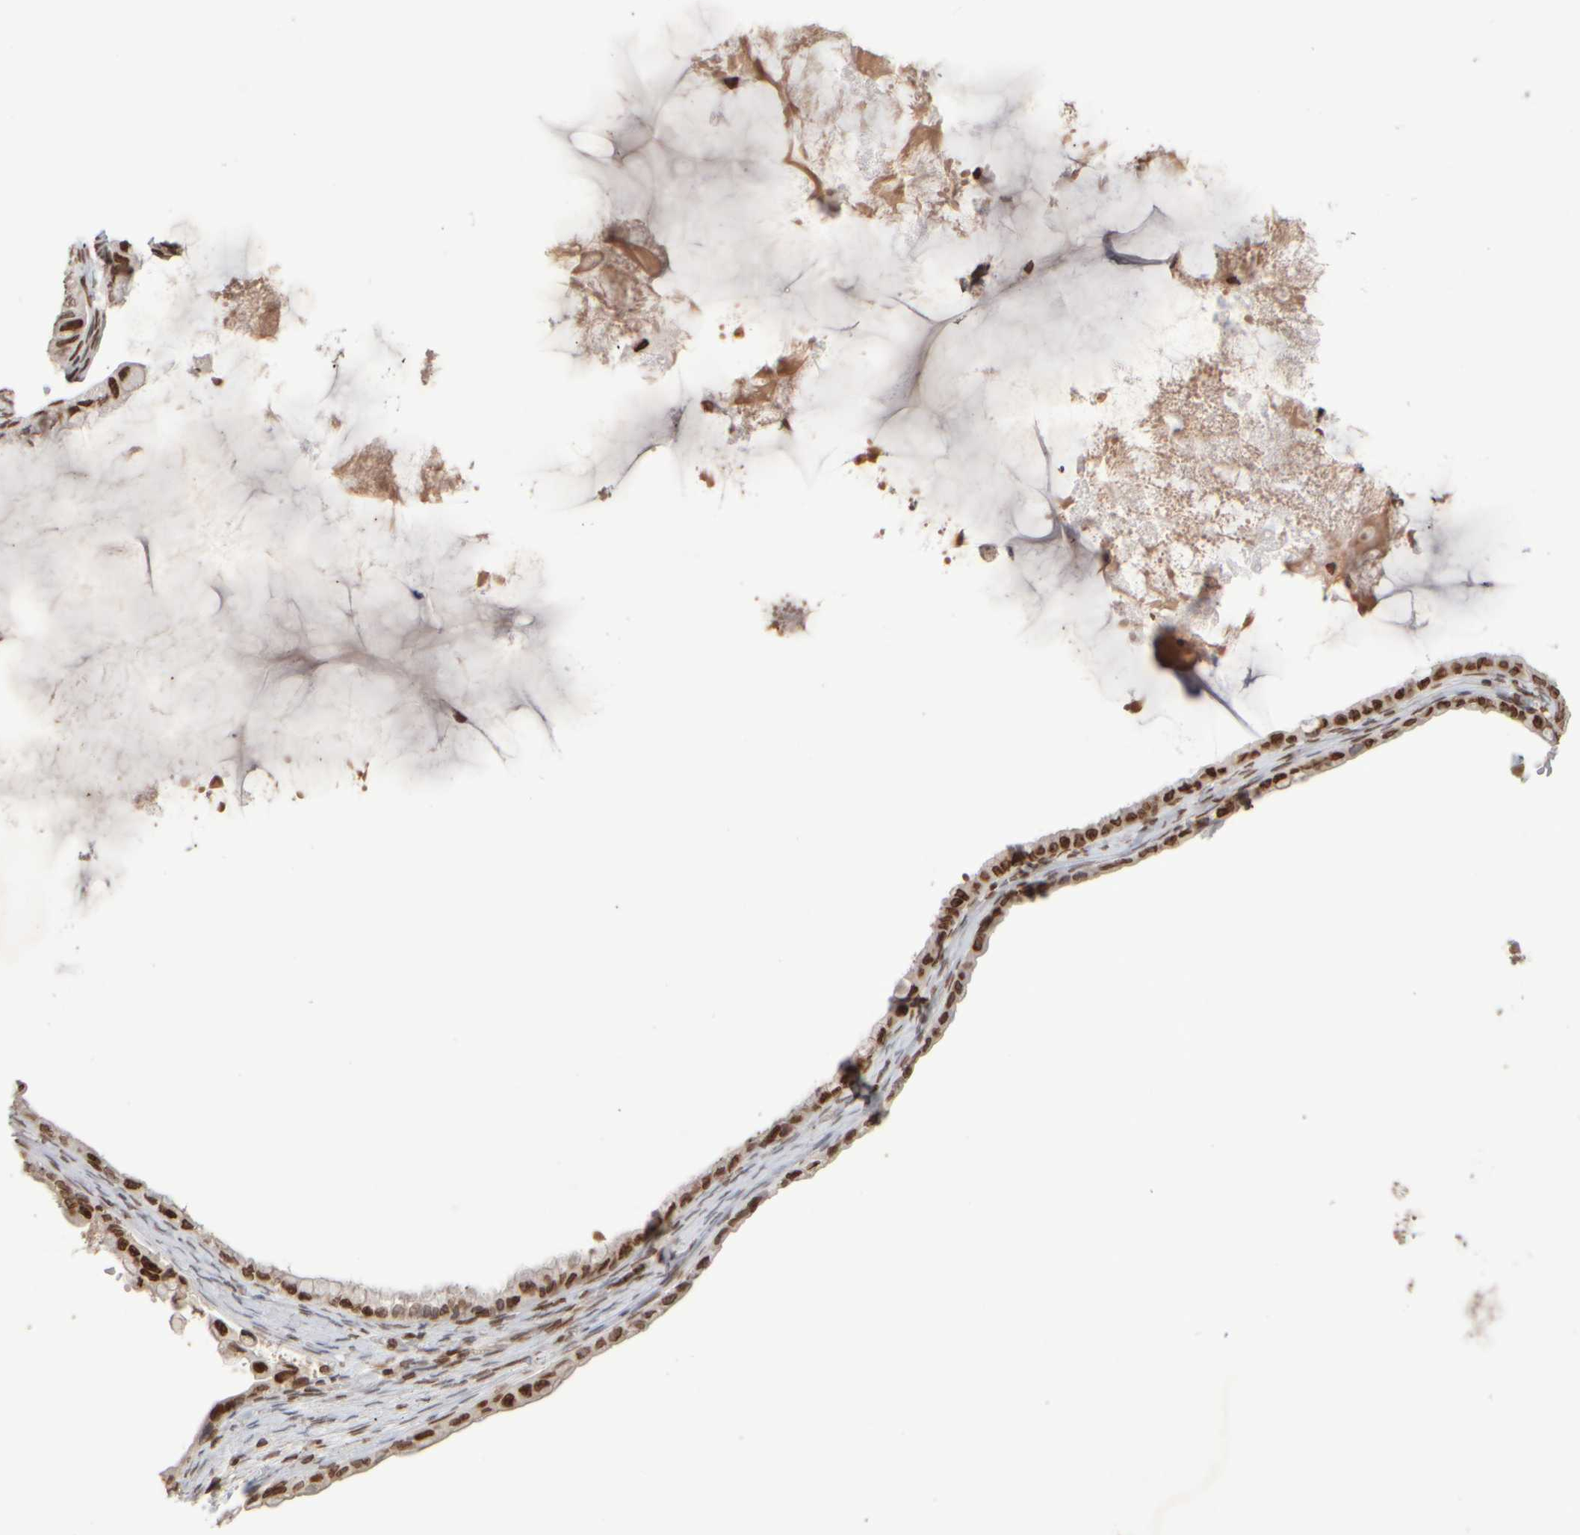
{"staining": {"intensity": "moderate", "quantity": ">75%", "location": "cytoplasmic/membranous,nuclear"}, "tissue": "ovarian cancer", "cell_type": "Tumor cells", "image_type": "cancer", "snomed": [{"axis": "morphology", "description": "Cystadenocarcinoma, mucinous, NOS"}, {"axis": "topography", "description": "Ovary"}], "caption": "Immunohistochemical staining of ovarian cancer (mucinous cystadenocarcinoma) exhibits moderate cytoplasmic/membranous and nuclear protein expression in about >75% of tumor cells. (Stains: DAB (3,3'-diaminobenzidine) in brown, nuclei in blue, Microscopy: brightfield microscopy at high magnification).", "gene": "ZC3HC1", "patient": {"sex": "female", "age": 80}}